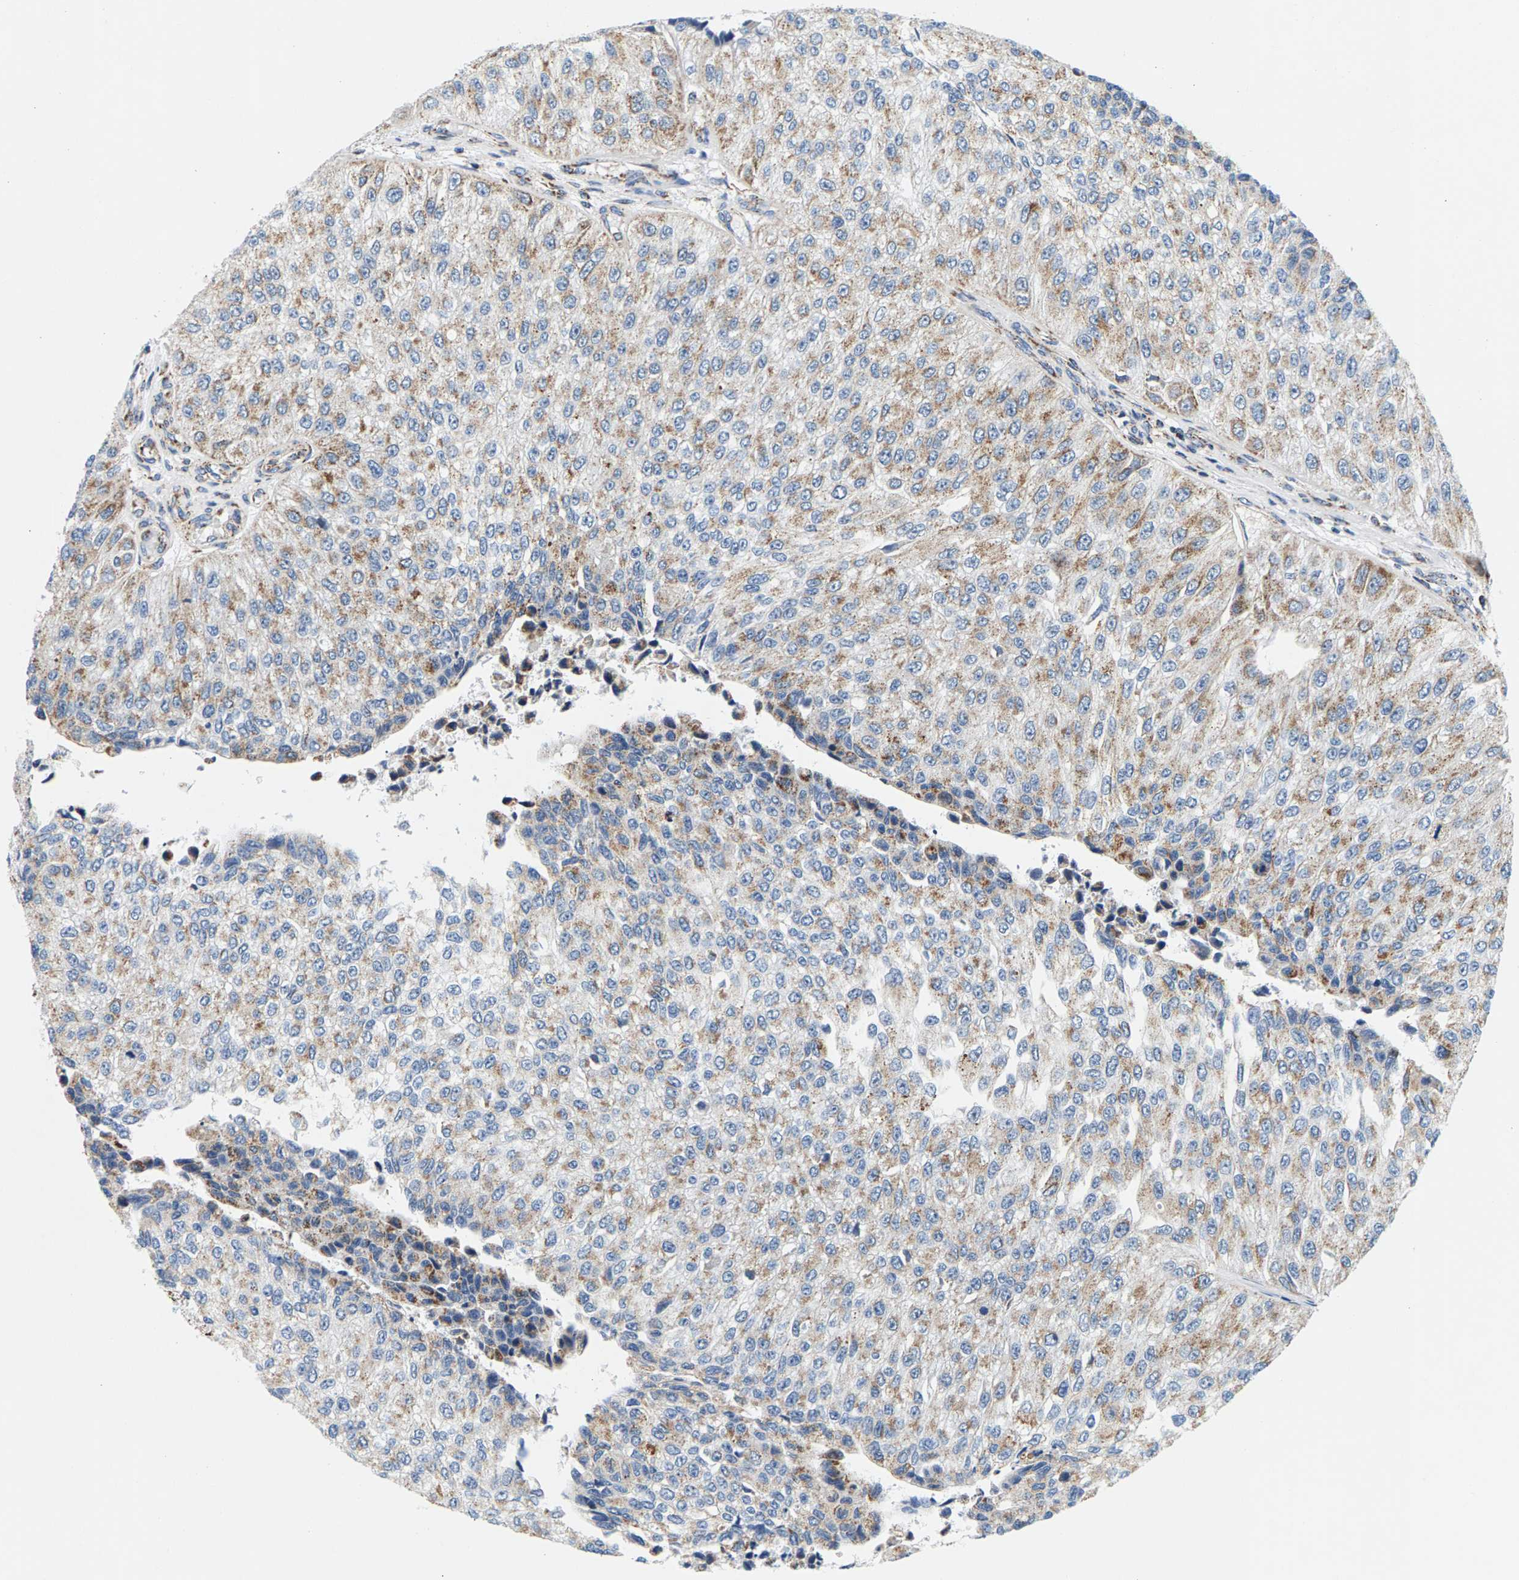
{"staining": {"intensity": "moderate", "quantity": ">75%", "location": "cytoplasmic/membranous"}, "tissue": "urothelial cancer", "cell_type": "Tumor cells", "image_type": "cancer", "snomed": [{"axis": "morphology", "description": "Urothelial carcinoma, High grade"}, {"axis": "topography", "description": "Kidney"}, {"axis": "topography", "description": "Urinary bladder"}], "caption": "This is an image of immunohistochemistry staining of urothelial cancer, which shows moderate expression in the cytoplasmic/membranous of tumor cells.", "gene": "PDE1A", "patient": {"sex": "male", "age": 77}}